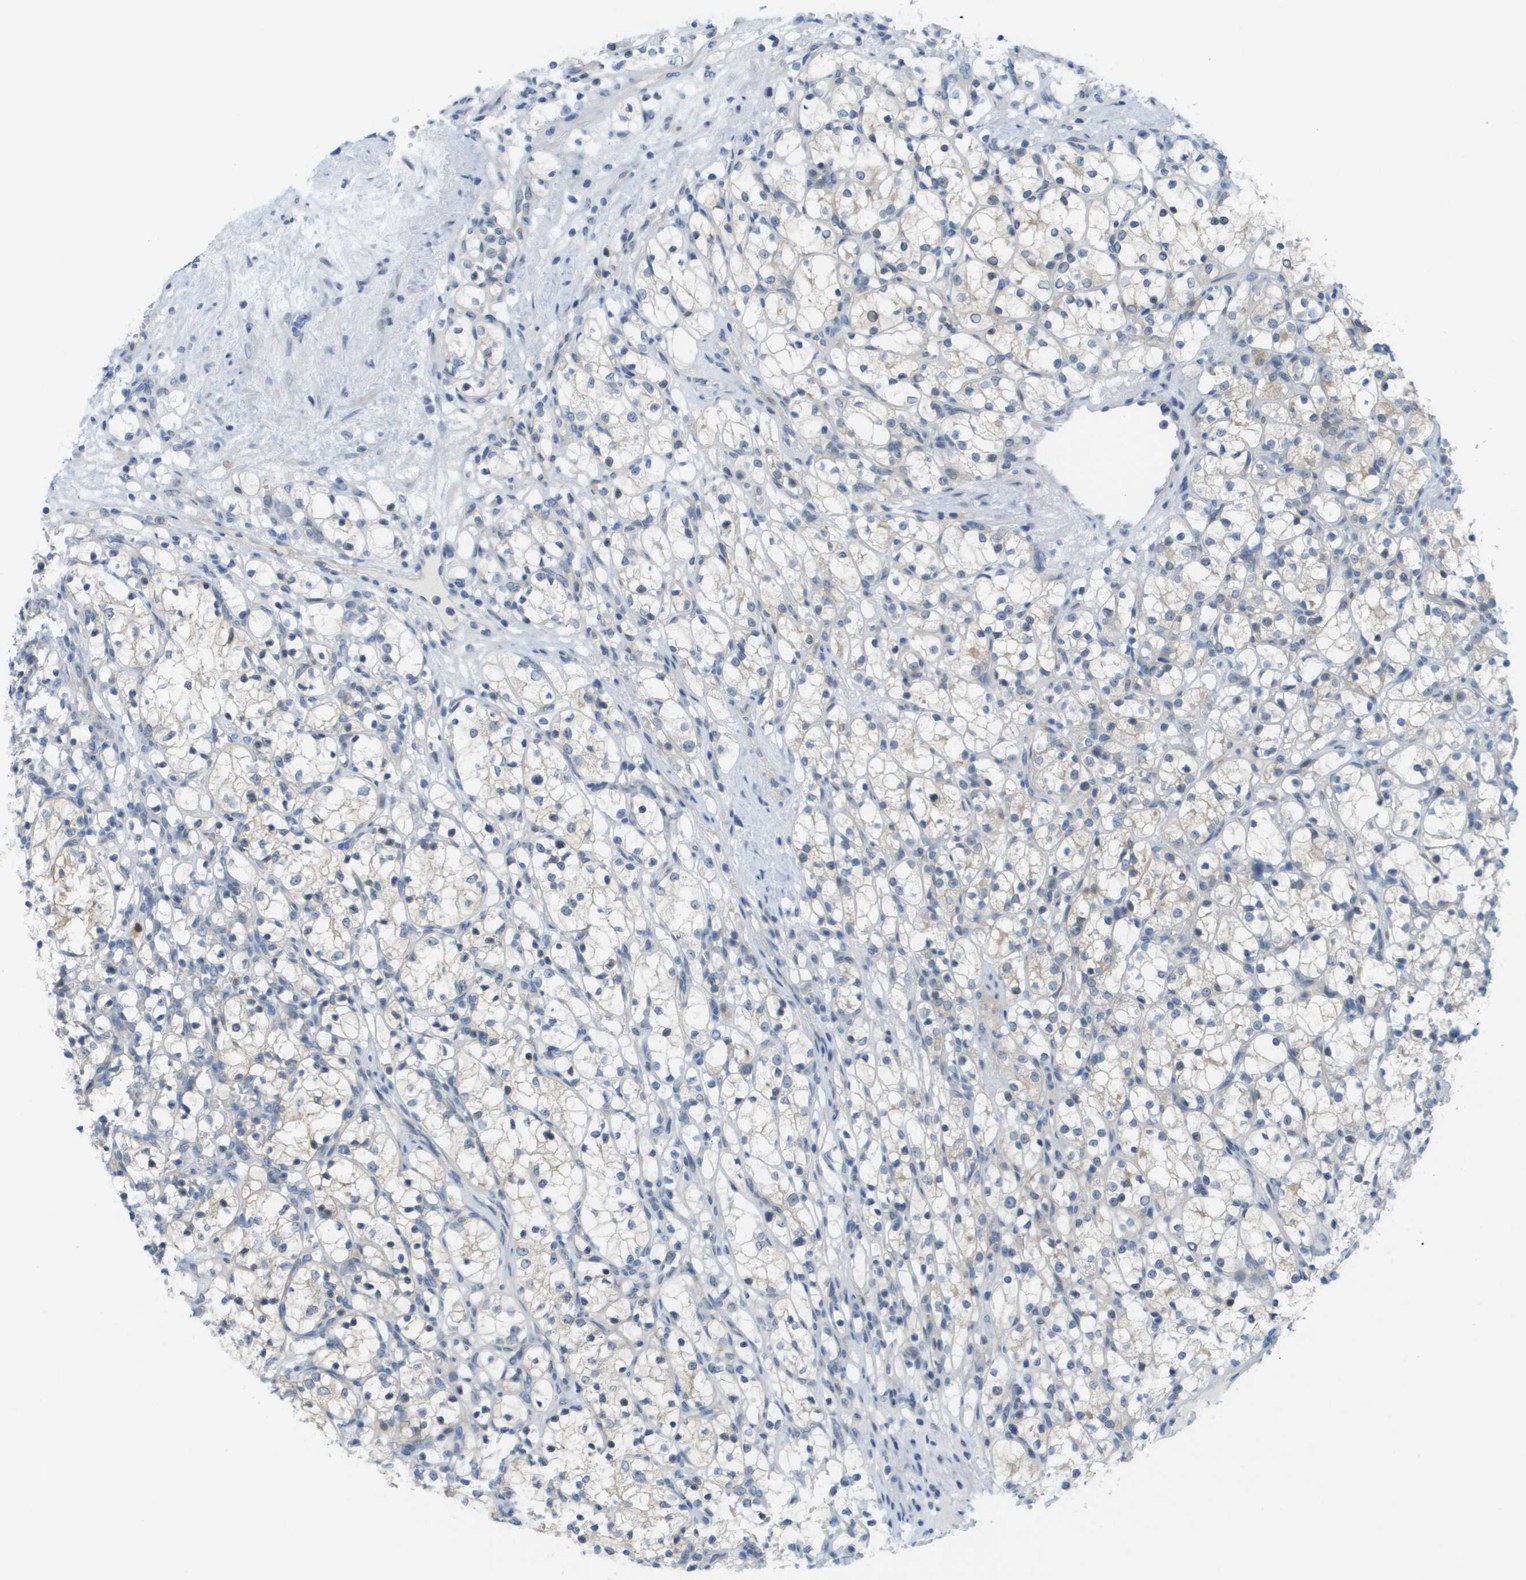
{"staining": {"intensity": "negative", "quantity": "none", "location": "none"}, "tissue": "renal cancer", "cell_type": "Tumor cells", "image_type": "cancer", "snomed": [{"axis": "morphology", "description": "Adenocarcinoma, NOS"}, {"axis": "topography", "description": "Kidney"}], "caption": "Tumor cells show no significant staining in renal cancer. (Immunohistochemistry (ihc), brightfield microscopy, high magnification).", "gene": "CUL9", "patient": {"sex": "female", "age": 69}}